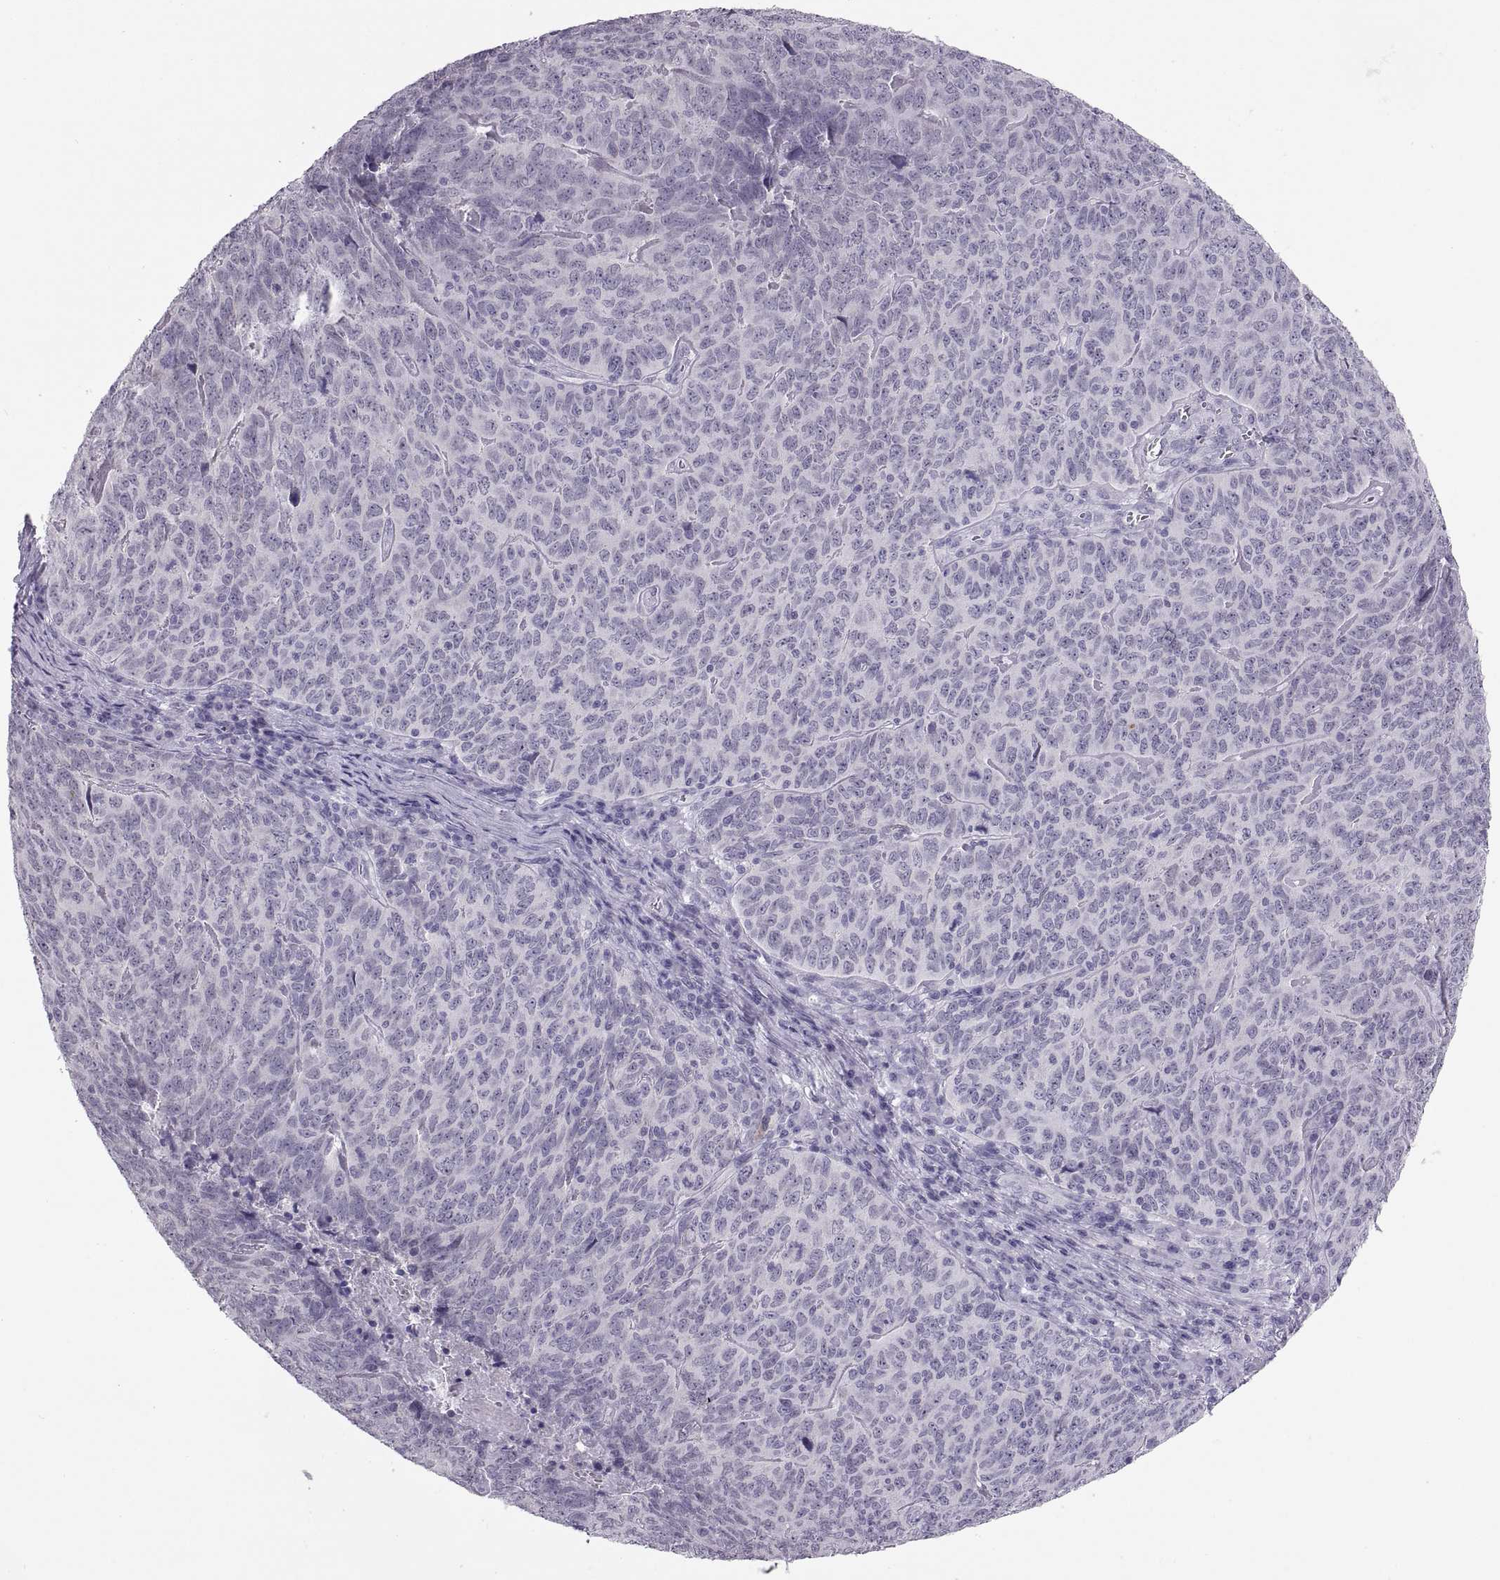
{"staining": {"intensity": "negative", "quantity": "none", "location": "none"}, "tissue": "skin cancer", "cell_type": "Tumor cells", "image_type": "cancer", "snomed": [{"axis": "morphology", "description": "Squamous cell carcinoma, NOS"}, {"axis": "topography", "description": "Skin"}, {"axis": "topography", "description": "Anal"}], "caption": "The histopathology image exhibits no staining of tumor cells in squamous cell carcinoma (skin).", "gene": "QRICH2", "patient": {"sex": "female", "age": 51}}